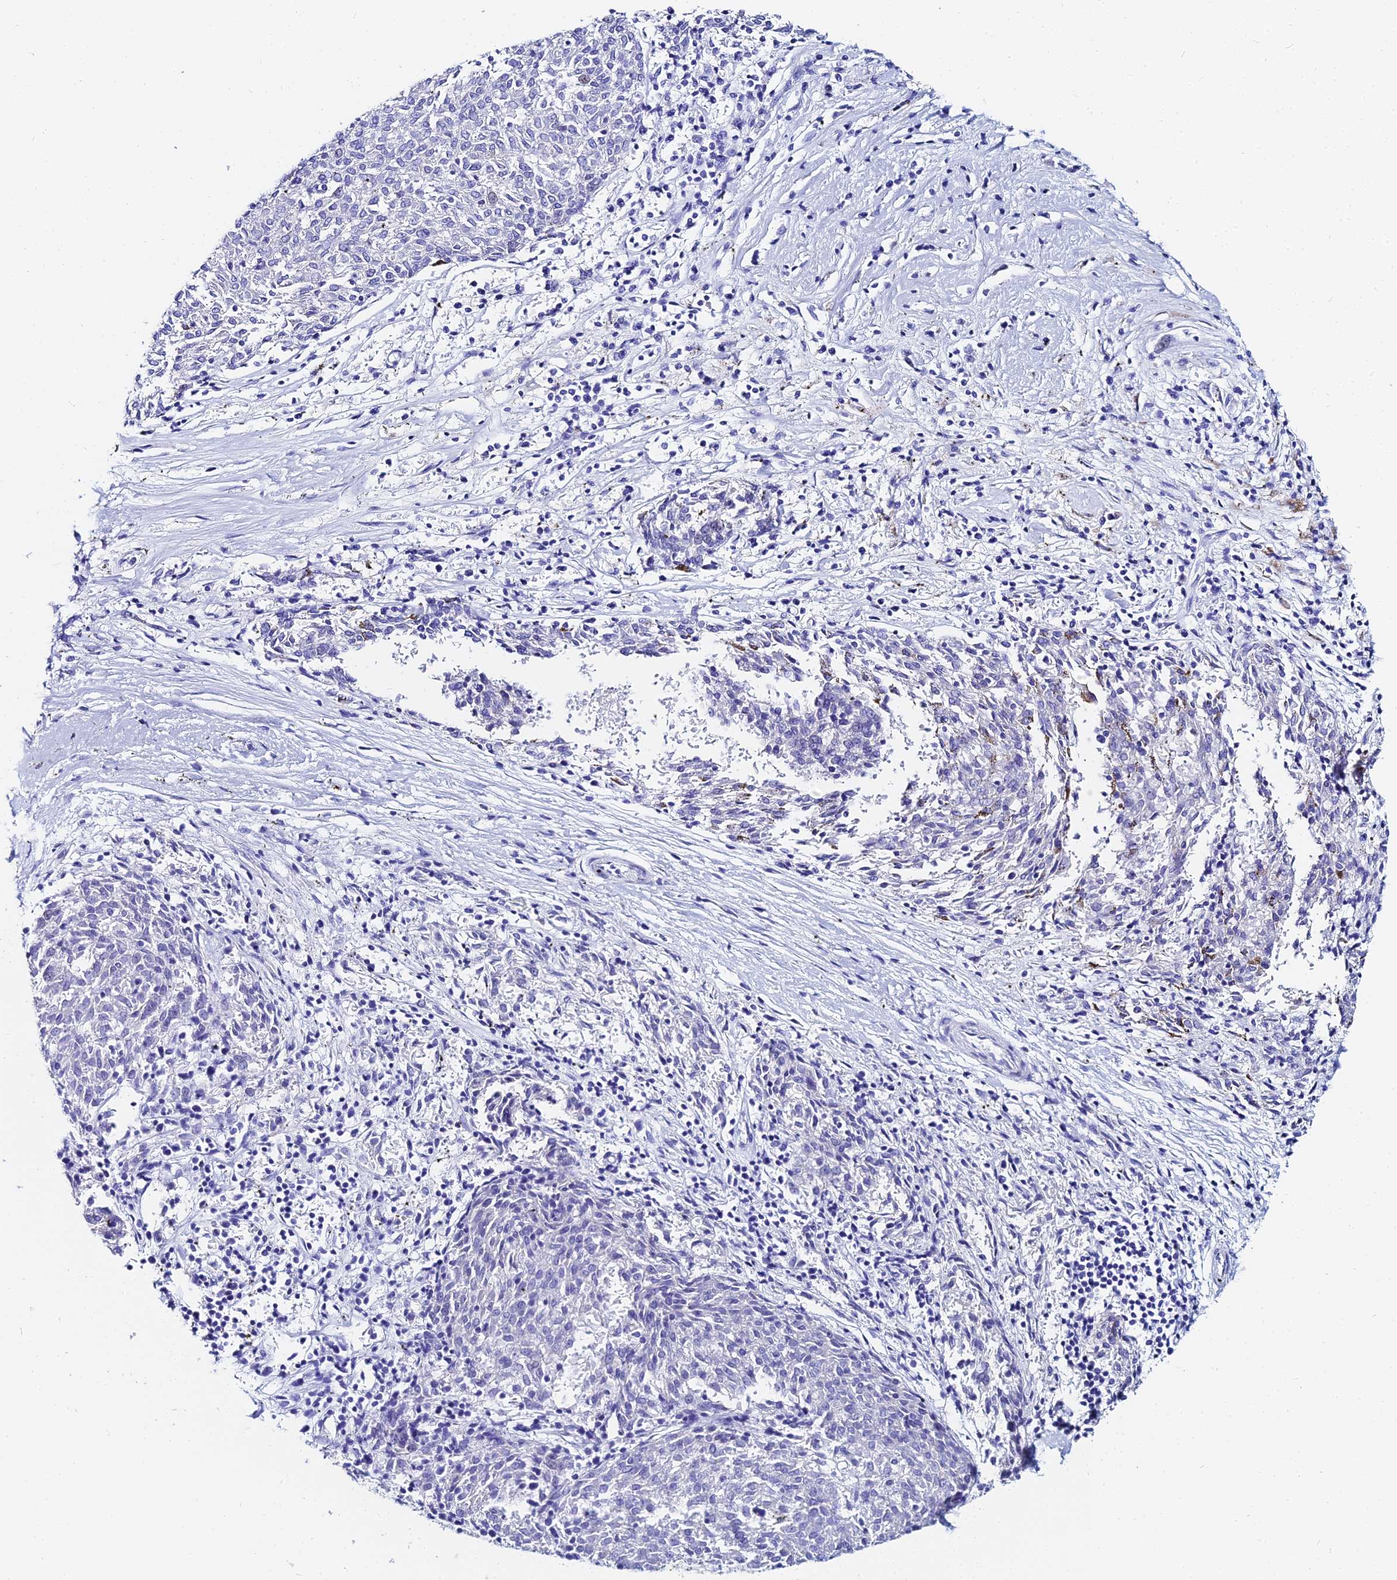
{"staining": {"intensity": "negative", "quantity": "none", "location": "none"}, "tissue": "melanoma", "cell_type": "Tumor cells", "image_type": "cancer", "snomed": [{"axis": "morphology", "description": "Malignant melanoma, NOS"}, {"axis": "topography", "description": "Skin"}], "caption": "IHC photomicrograph of melanoma stained for a protein (brown), which shows no expression in tumor cells.", "gene": "HSPA1L", "patient": {"sex": "female", "age": 72}}